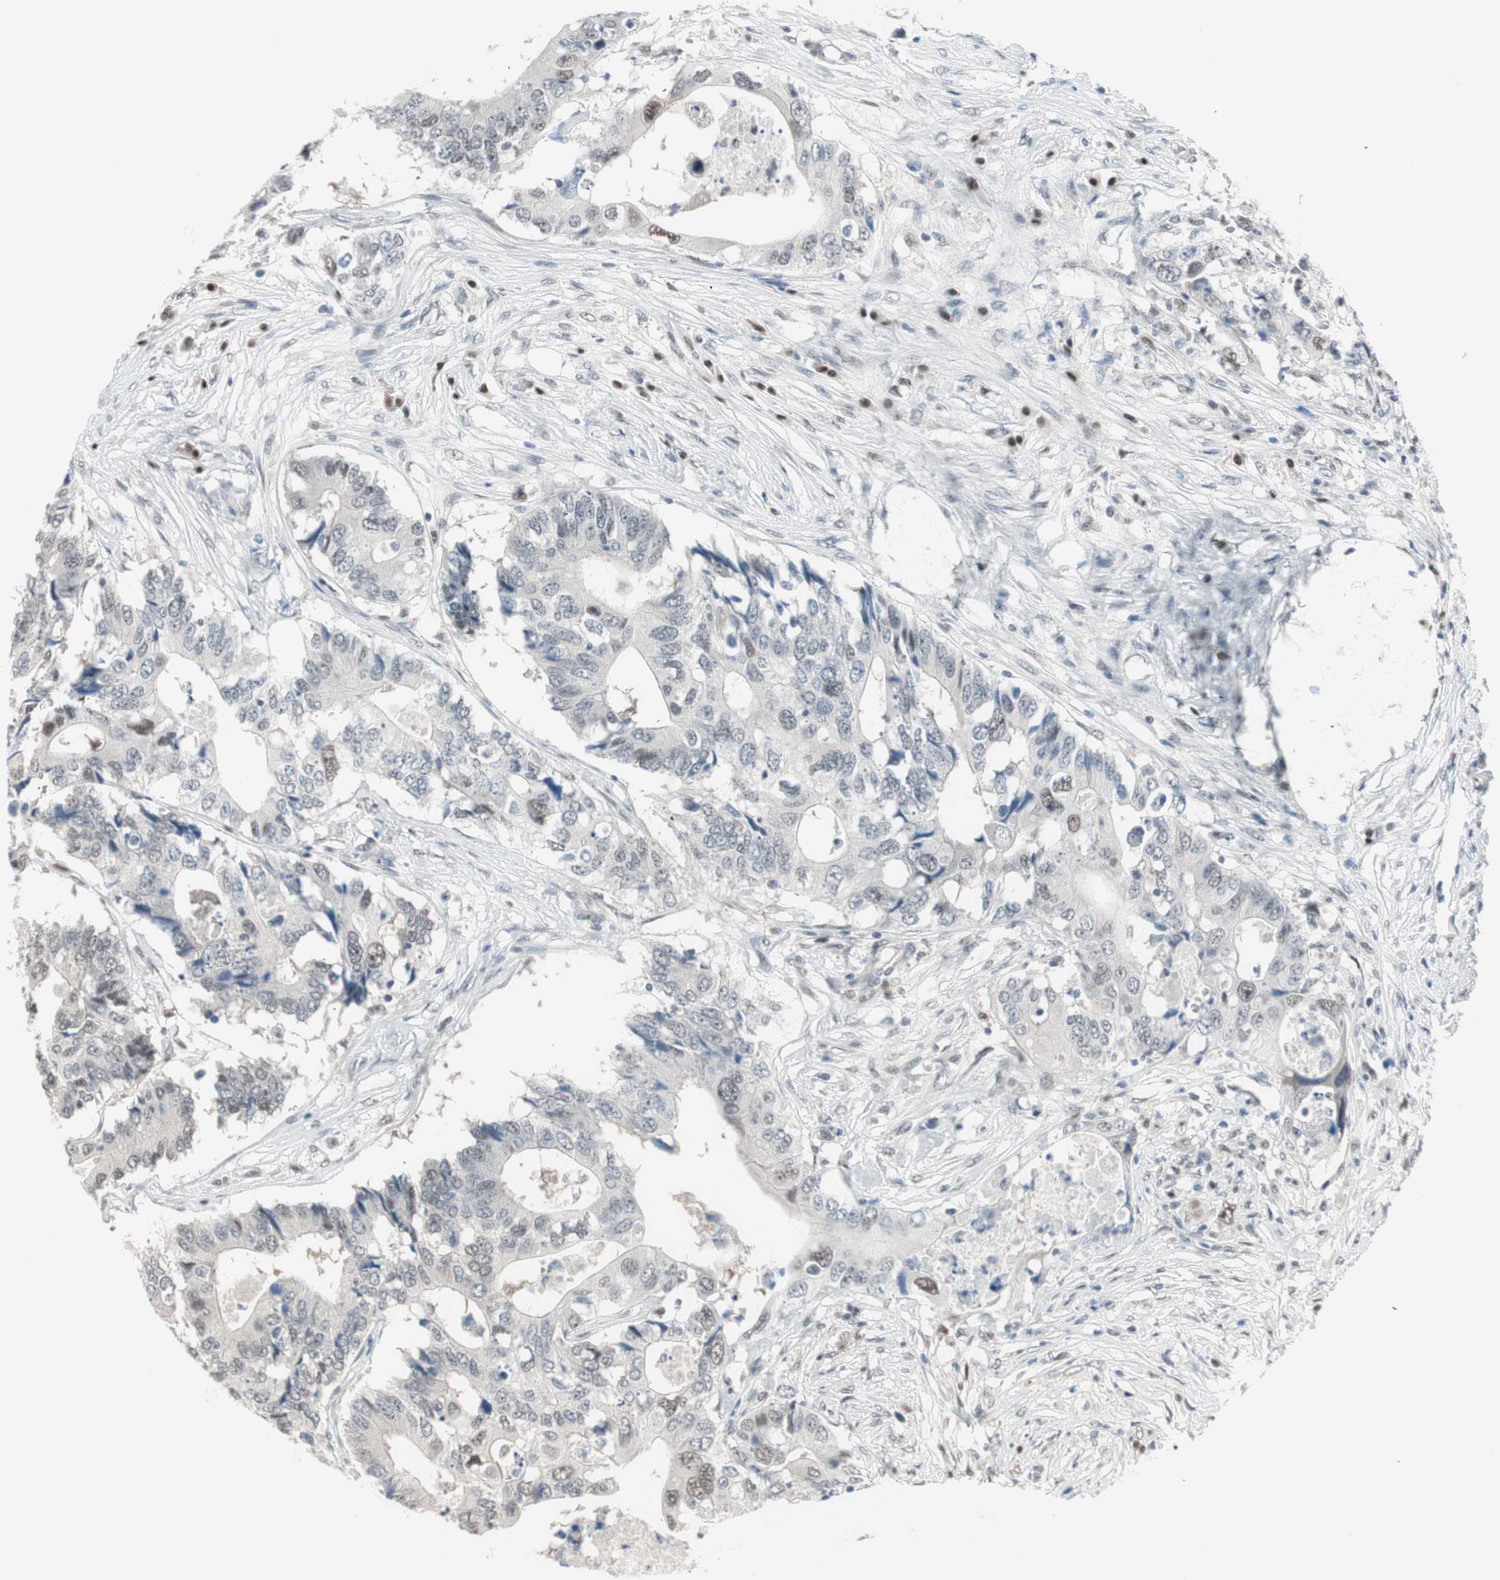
{"staining": {"intensity": "weak", "quantity": "<25%", "location": "nuclear"}, "tissue": "colorectal cancer", "cell_type": "Tumor cells", "image_type": "cancer", "snomed": [{"axis": "morphology", "description": "Adenocarcinoma, NOS"}, {"axis": "topography", "description": "Colon"}], "caption": "Tumor cells are negative for brown protein staining in colorectal cancer (adenocarcinoma).", "gene": "LONP2", "patient": {"sex": "male", "age": 71}}